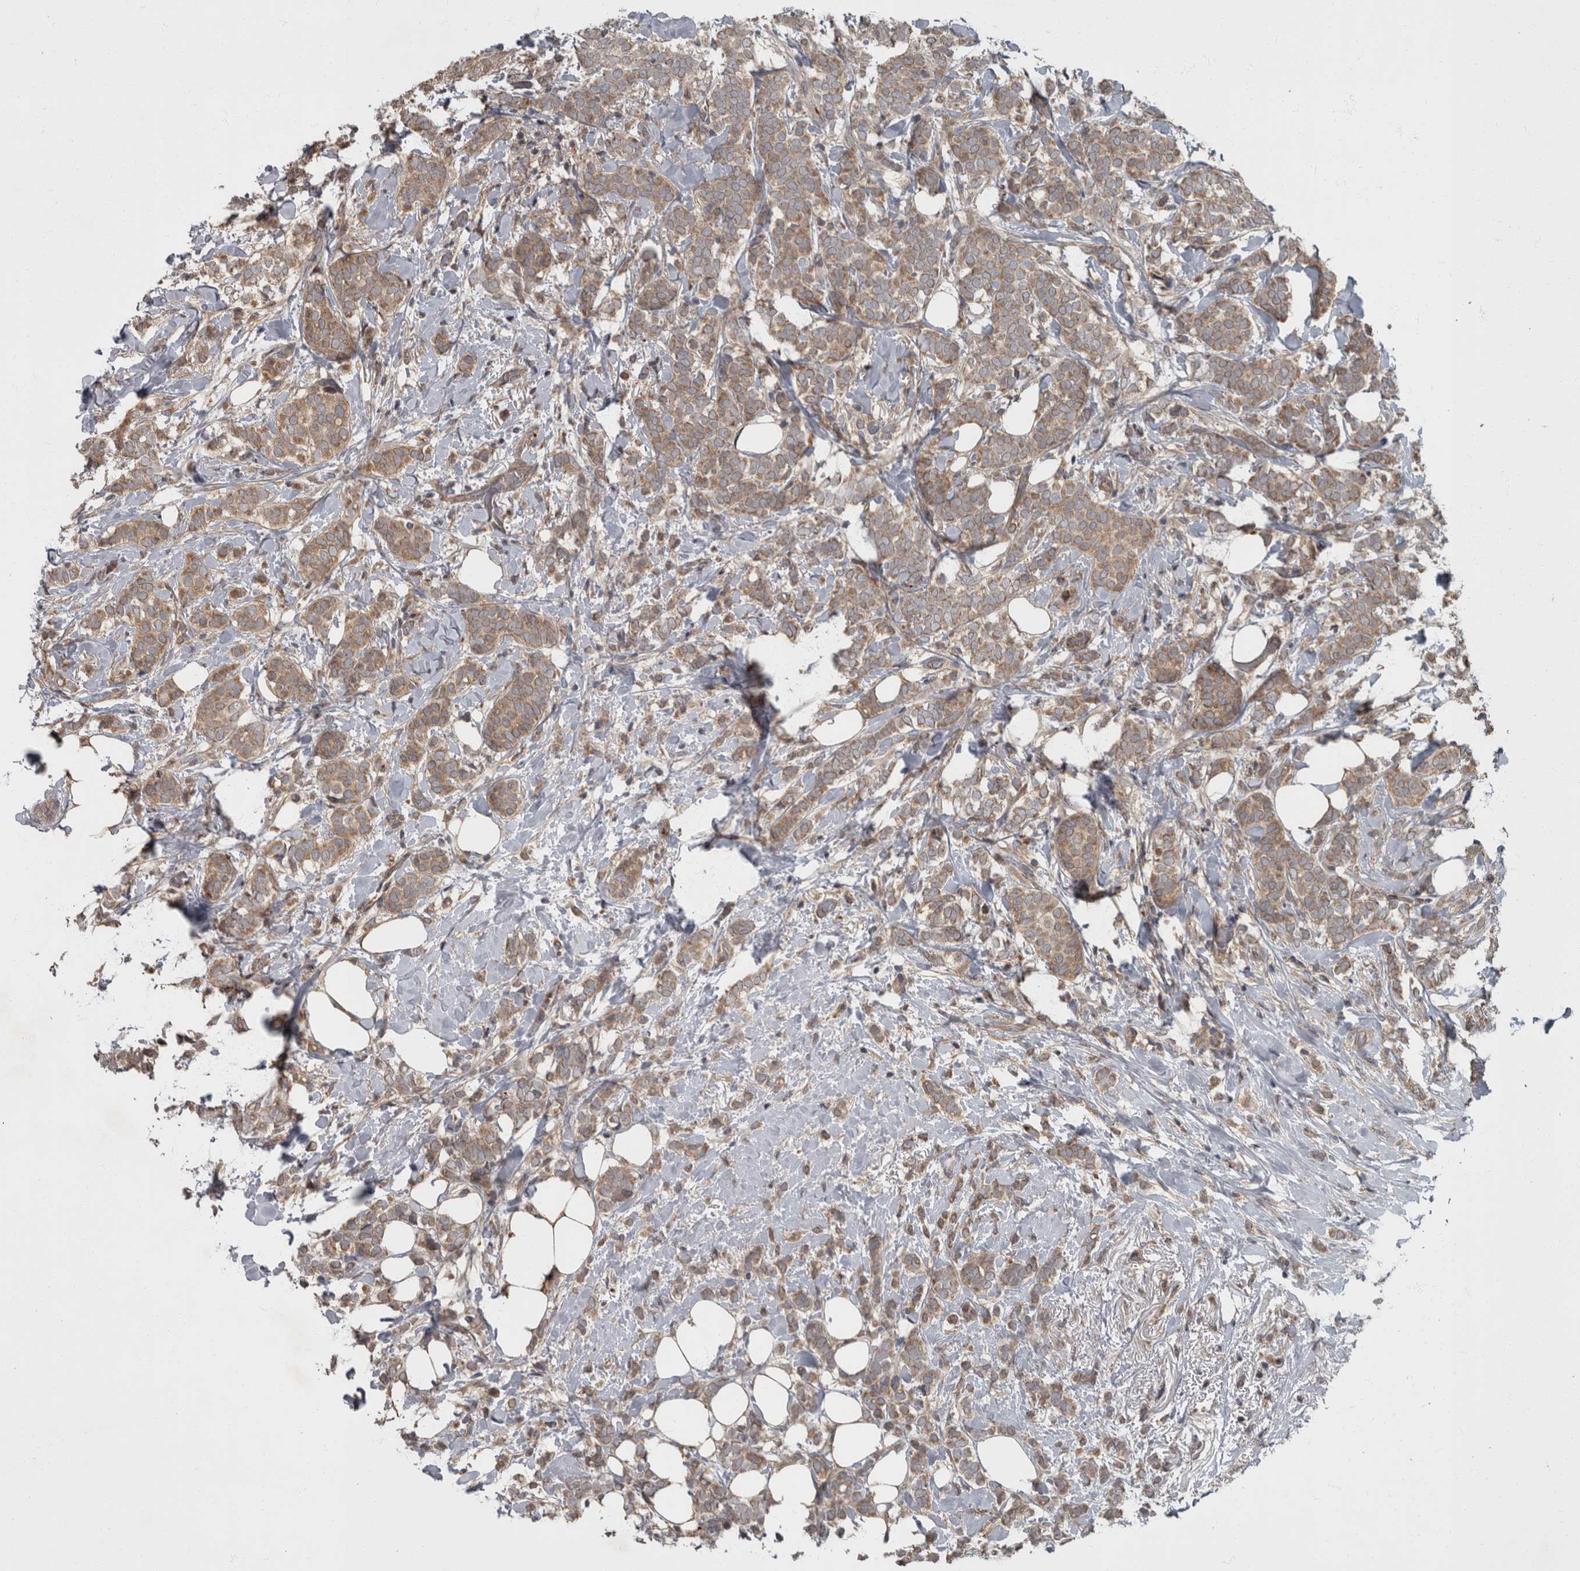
{"staining": {"intensity": "weak", "quantity": ">75%", "location": "cytoplasmic/membranous"}, "tissue": "breast cancer", "cell_type": "Tumor cells", "image_type": "cancer", "snomed": [{"axis": "morphology", "description": "Lobular carcinoma"}, {"axis": "topography", "description": "Breast"}], "caption": "Weak cytoplasmic/membranous expression for a protein is seen in about >75% of tumor cells of breast cancer using IHC.", "gene": "VEGFD", "patient": {"sex": "female", "age": 50}}